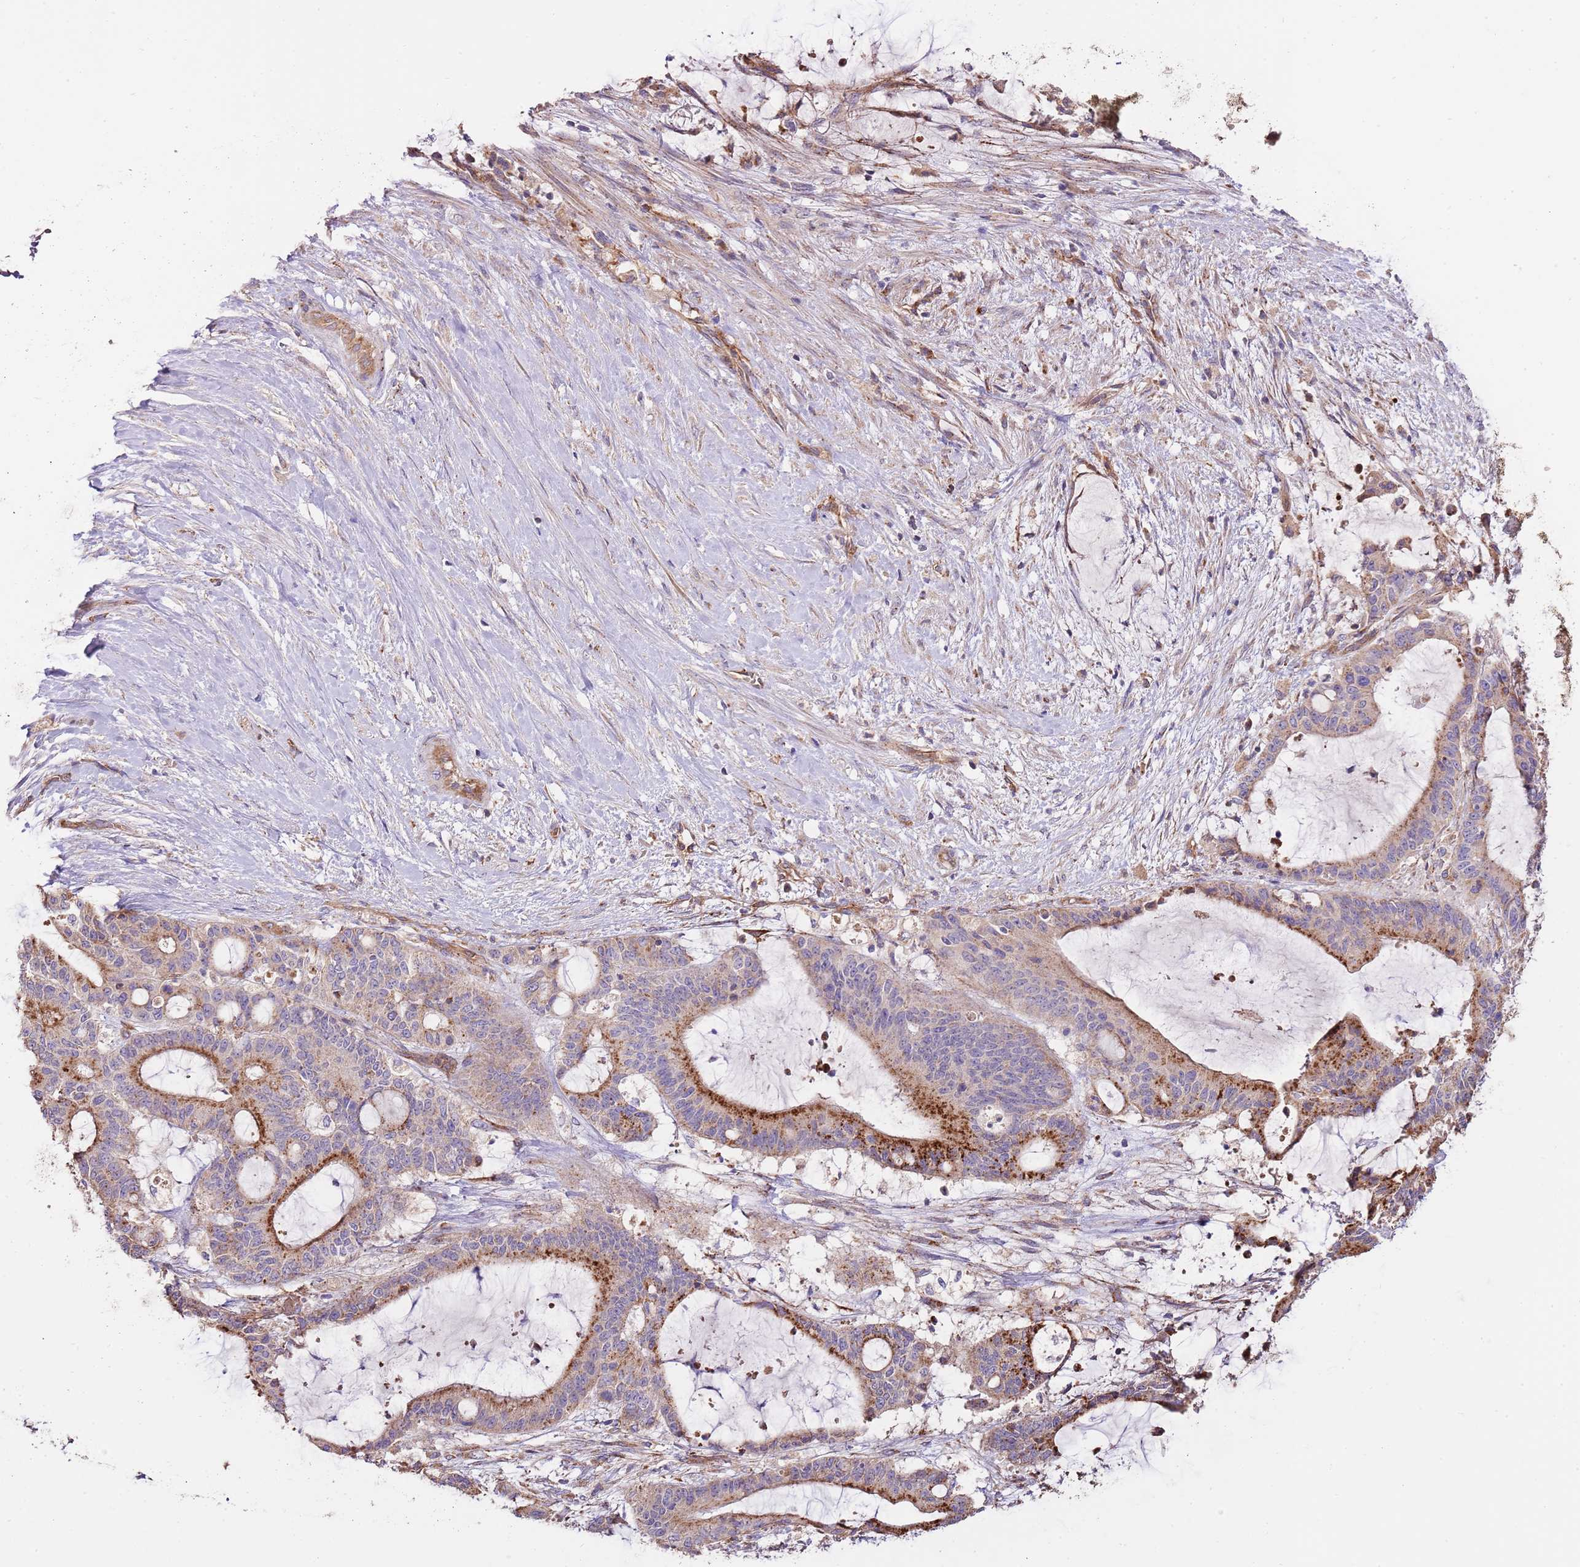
{"staining": {"intensity": "moderate", "quantity": "25%-75%", "location": "cytoplasmic/membranous"}, "tissue": "liver cancer", "cell_type": "Tumor cells", "image_type": "cancer", "snomed": [{"axis": "morphology", "description": "Normal tissue, NOS"}, {"axis": "morphology", "description": "Cholangiocarcinoma"}, {"axis": "topography", "description": "Liver"}, {"axis": "topography", "description": "Peripheral nerve tissue"}], "caption": "Protein expression analysis of liver cancer reveals moderate cytoplasmic/membranous expression in approximately 25%-75% of tumor cells.", "gene": "DOCK6", "patient": {"sex": "female", "age": 73}}